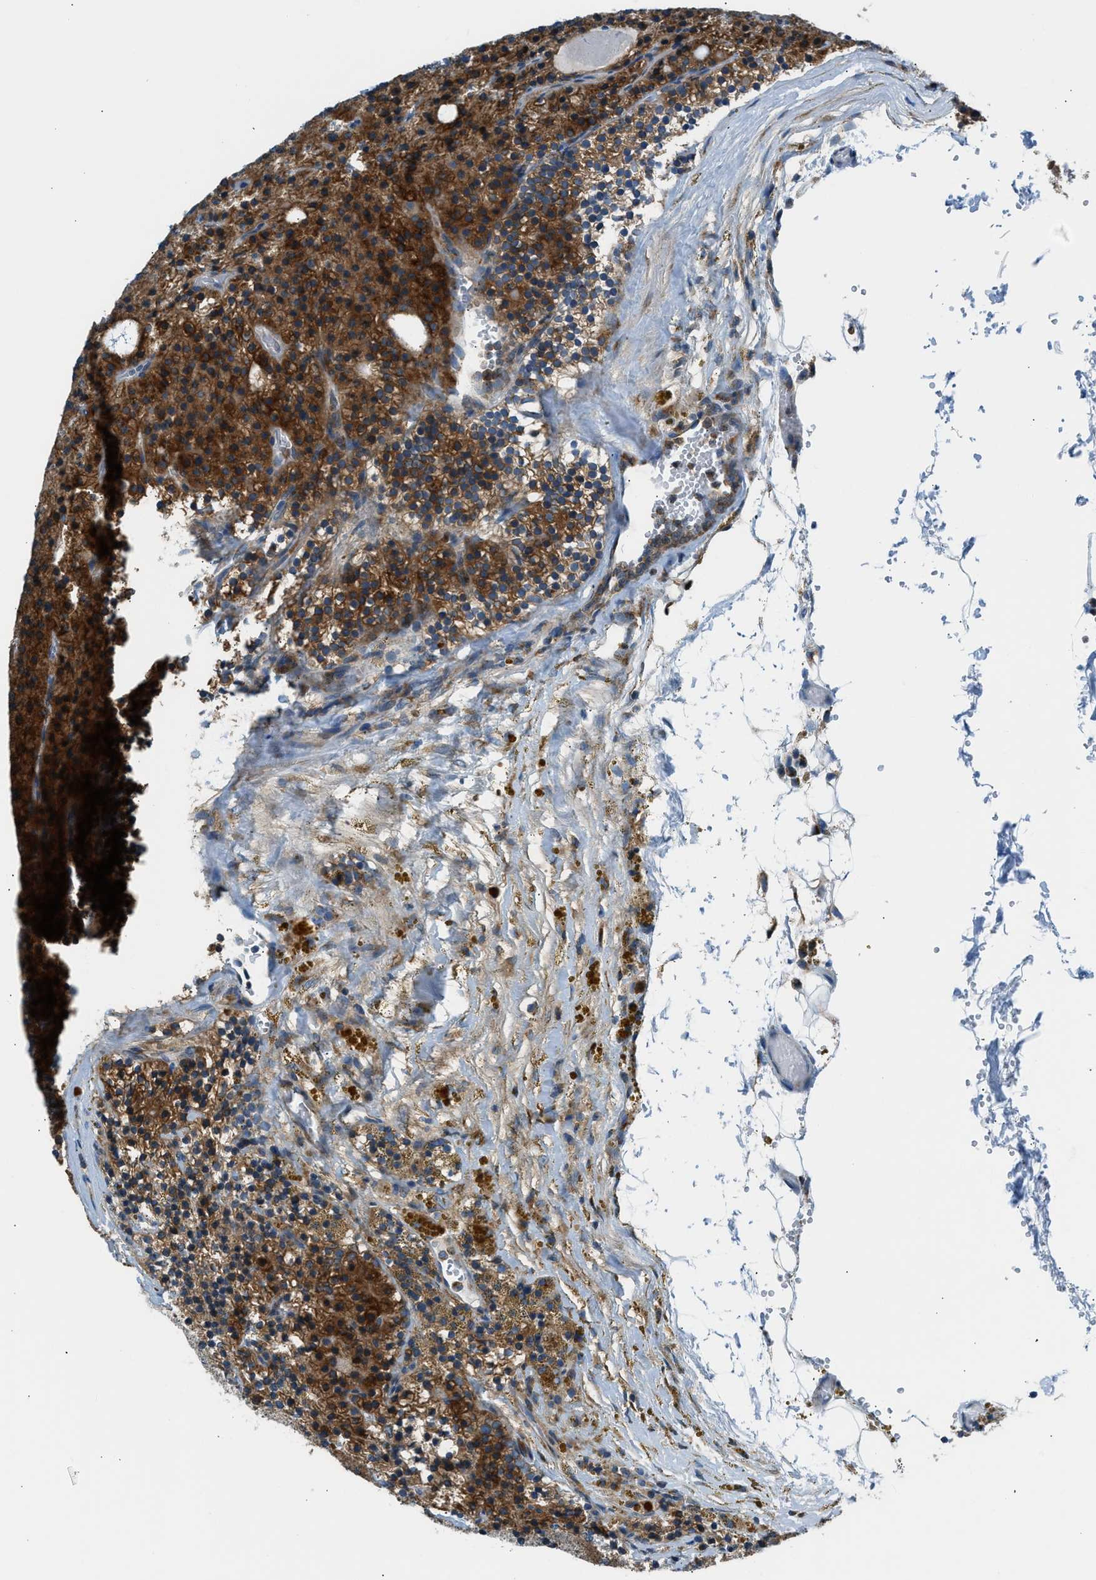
{"staining": {"intensity": "strong", "quantity": ">75%", "location": "cytoplasmic/membranous"}, "tissue": "parathyroid gland", "cell_type": "Glandular cells", "image_type": "normal", "snomed": [{"axis": "morphology", "description": "Normal tissue, NOS"}, {"axis": "morphology", "description": "Adenoma, NOS"}, {"axis": "topography", "description": "Parathyroid gland"}], "caption": "Strong cytoplasmic/membranous protein staining is present in about >75% of glandular cells in parathyroid gland.", "gene": "EDARADD", "patient": {"sex": "male", "age": 75}}